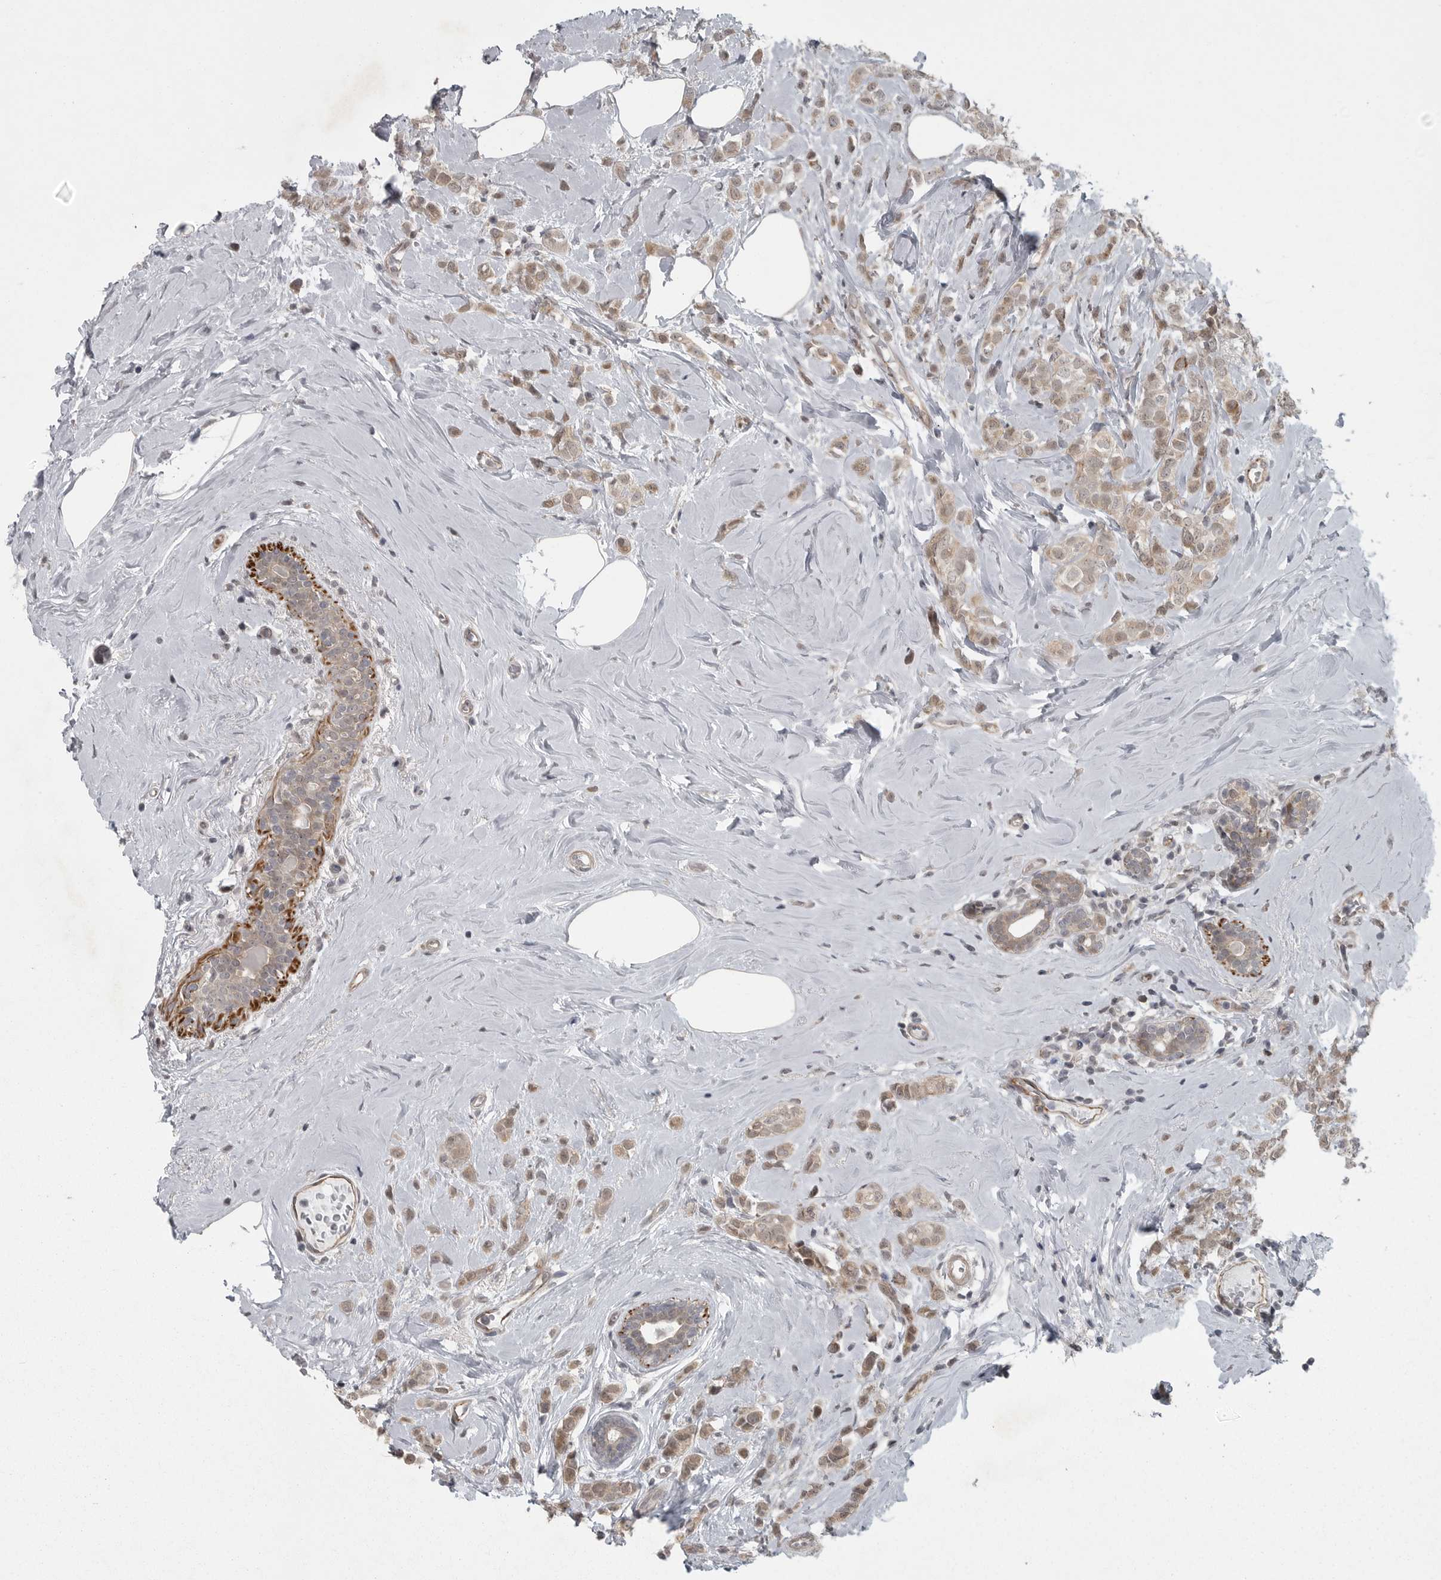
{"staining": {"intensity": "weak", "quantity": ">75%", "location": "cytoplasmic/membranous"}, "tissue": "breast cancer", "cell_type": "Tumor cells", "image_type": "cancer", "snomed": [{"axis": "morphology", "description": "Lobular carcinoma"}, {"axis": "topography", "description": "Breast"}], "caption": "Protein expression by IHC shows weak cytoplasmic/membranous staining in about >75% of tumor cells in breast cancer (lobular carcinoma).", "gene": "PPP1R9A", "patient": {"sex": "female", "age": 47}}